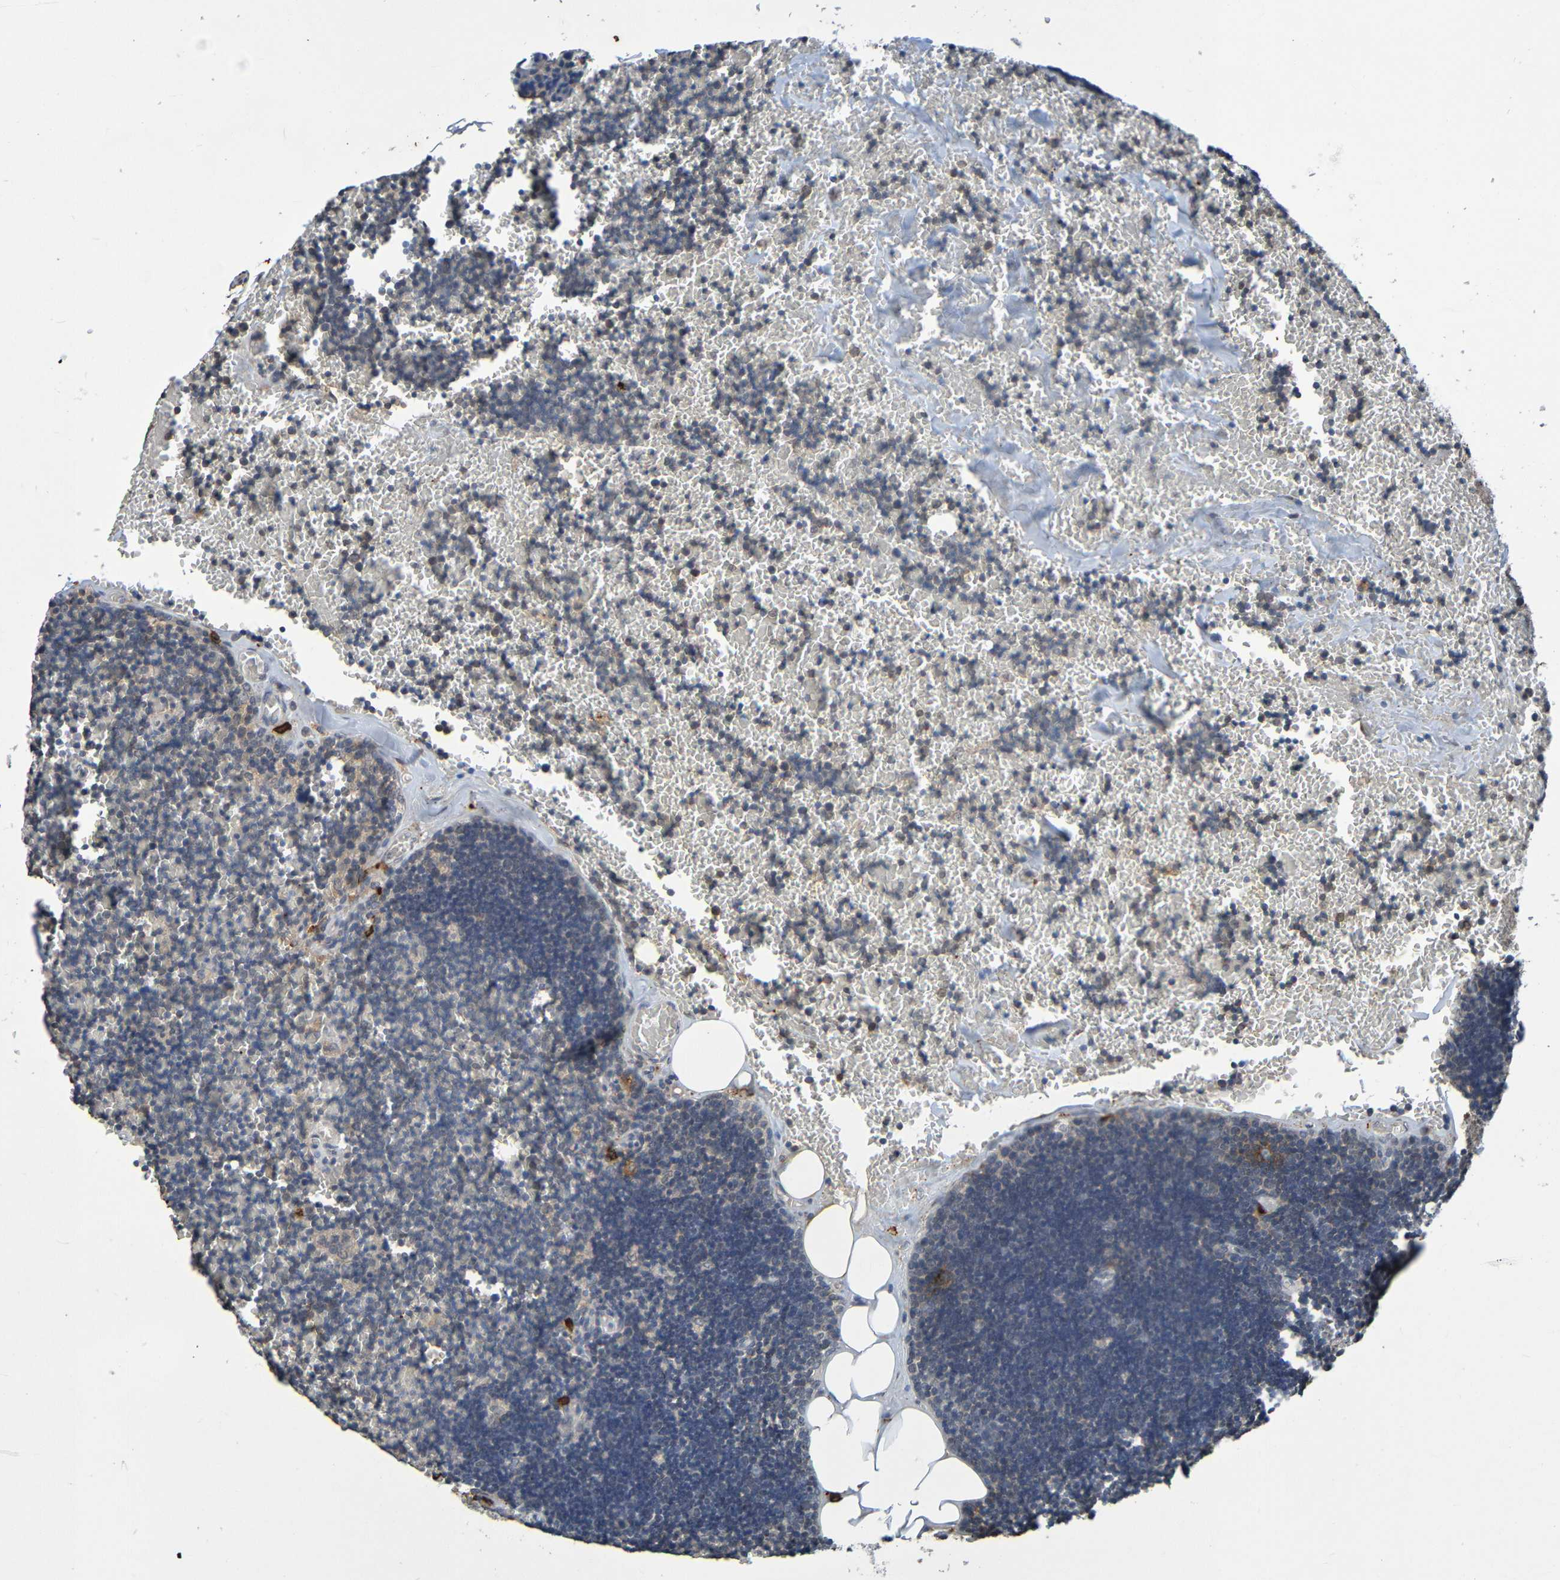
{"staining": {"intensity": "negative", "quantity": "none", "location": "none"}, "tissue": "lymph node", "cell_type": "Germinal center cells", "image_type": "normal", "snomed": [{"axis": "morphology", "description": "Normal tissue, NOS"}, {"axis": "topography", "description": "Lymph node"}], "caption": "Histopathology image shows no protein expression in germinal center cells of benign lymph node.", "gene": "C3AR1", "patient": {"sex": "male", "age": 33}}